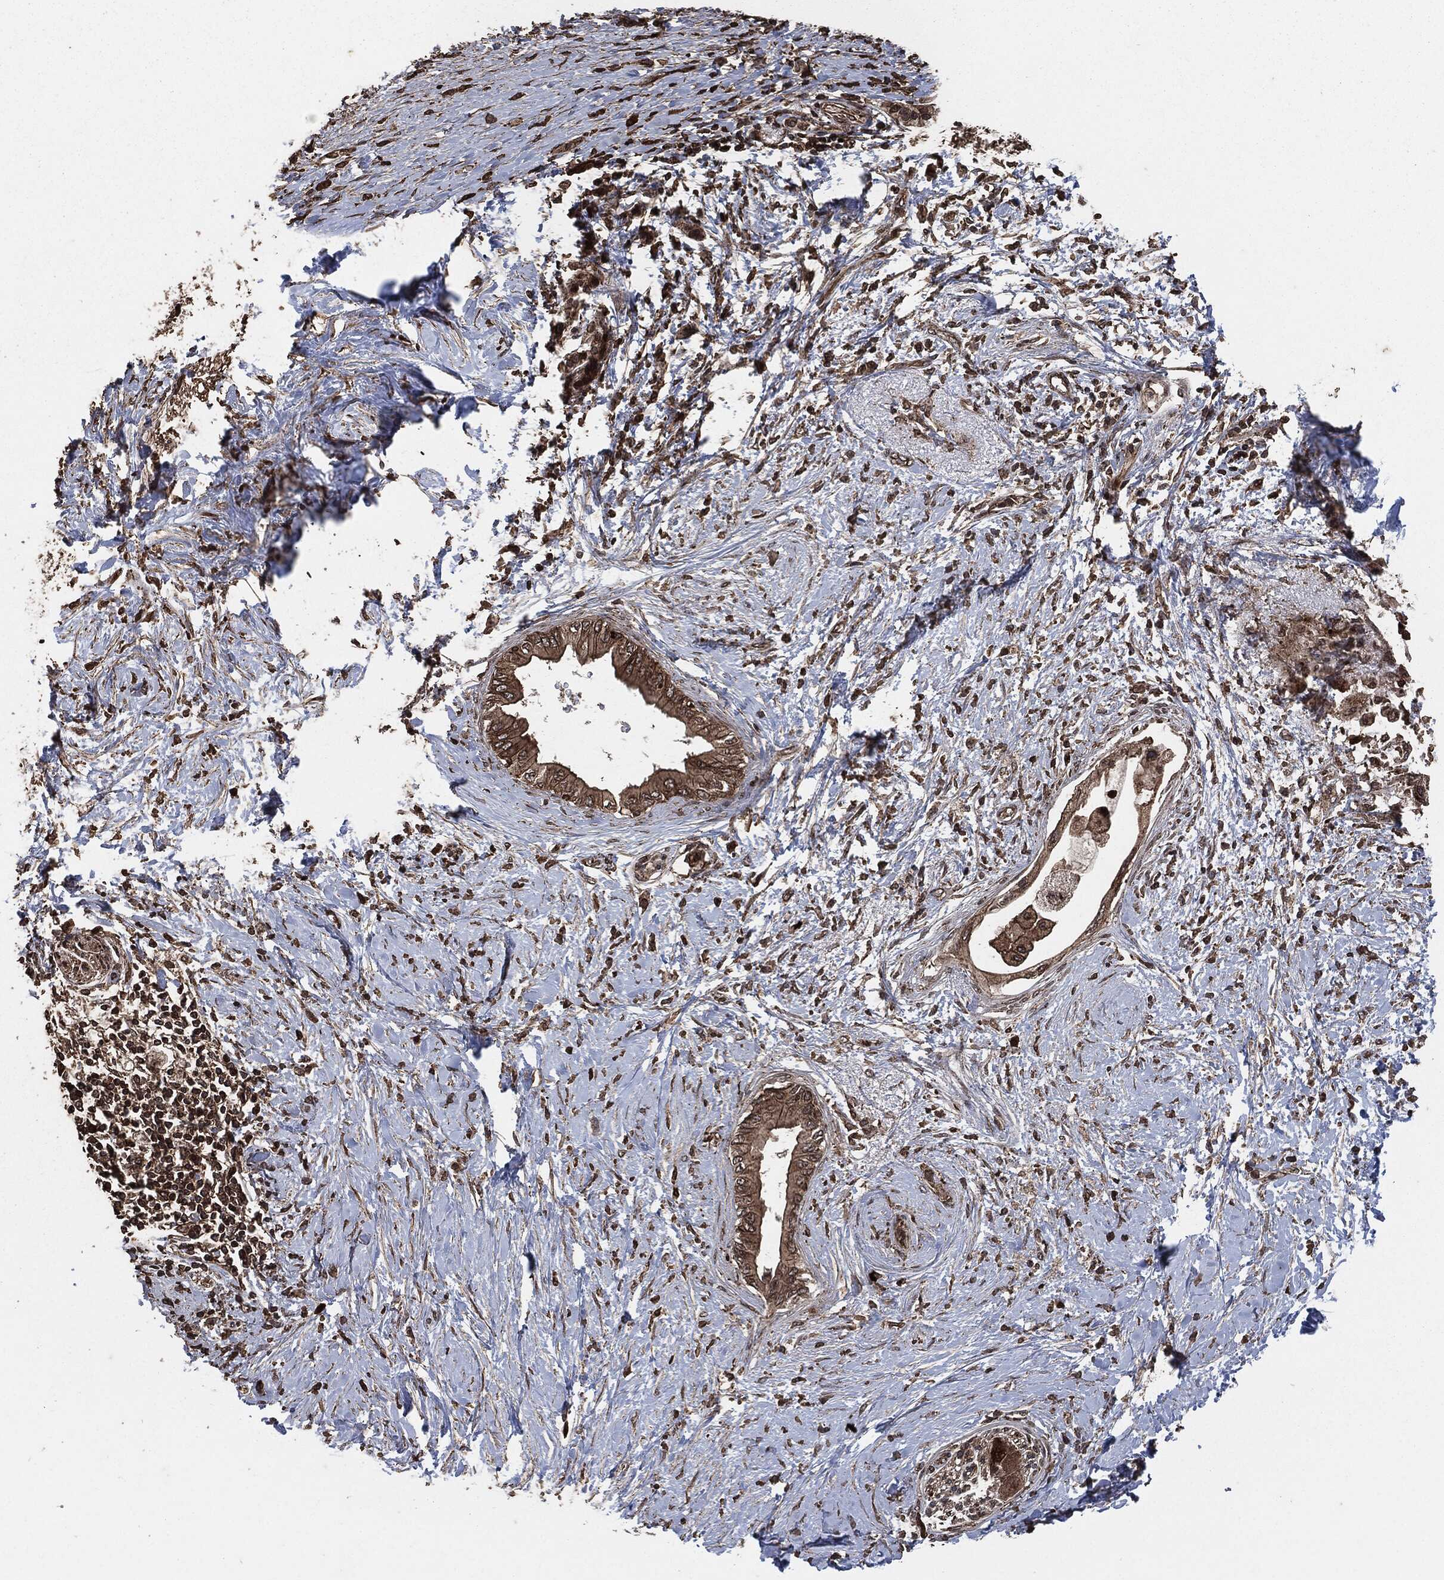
{"staining": {"intensity": "moderate", "quantity": ">75%", "location": "cytoplasmic/membranous"}, "tissue": "pancreatic cancer", "cell_type": "Tumor cells", "image_type": "cancer", "snomed": [{"axis": "morphology", "description": "Normal tissue, NOS"}, {"axis": "morphology", "description": "Adenocarcinoma, NOS"}, {"axis": "topography", "description": "Pancreas"}, {"axis": "topography", "description": "Duodenum"}], "caption": "This photomicrograph displays immunohistochemistry (IHC) staining of pancreatic cancer, with medium moderate cytoplasmic/membranous expression in approximately >75% of tumor cells.", "gene": "IFIT1", "patient": {"sex": "female", "age": 60}}